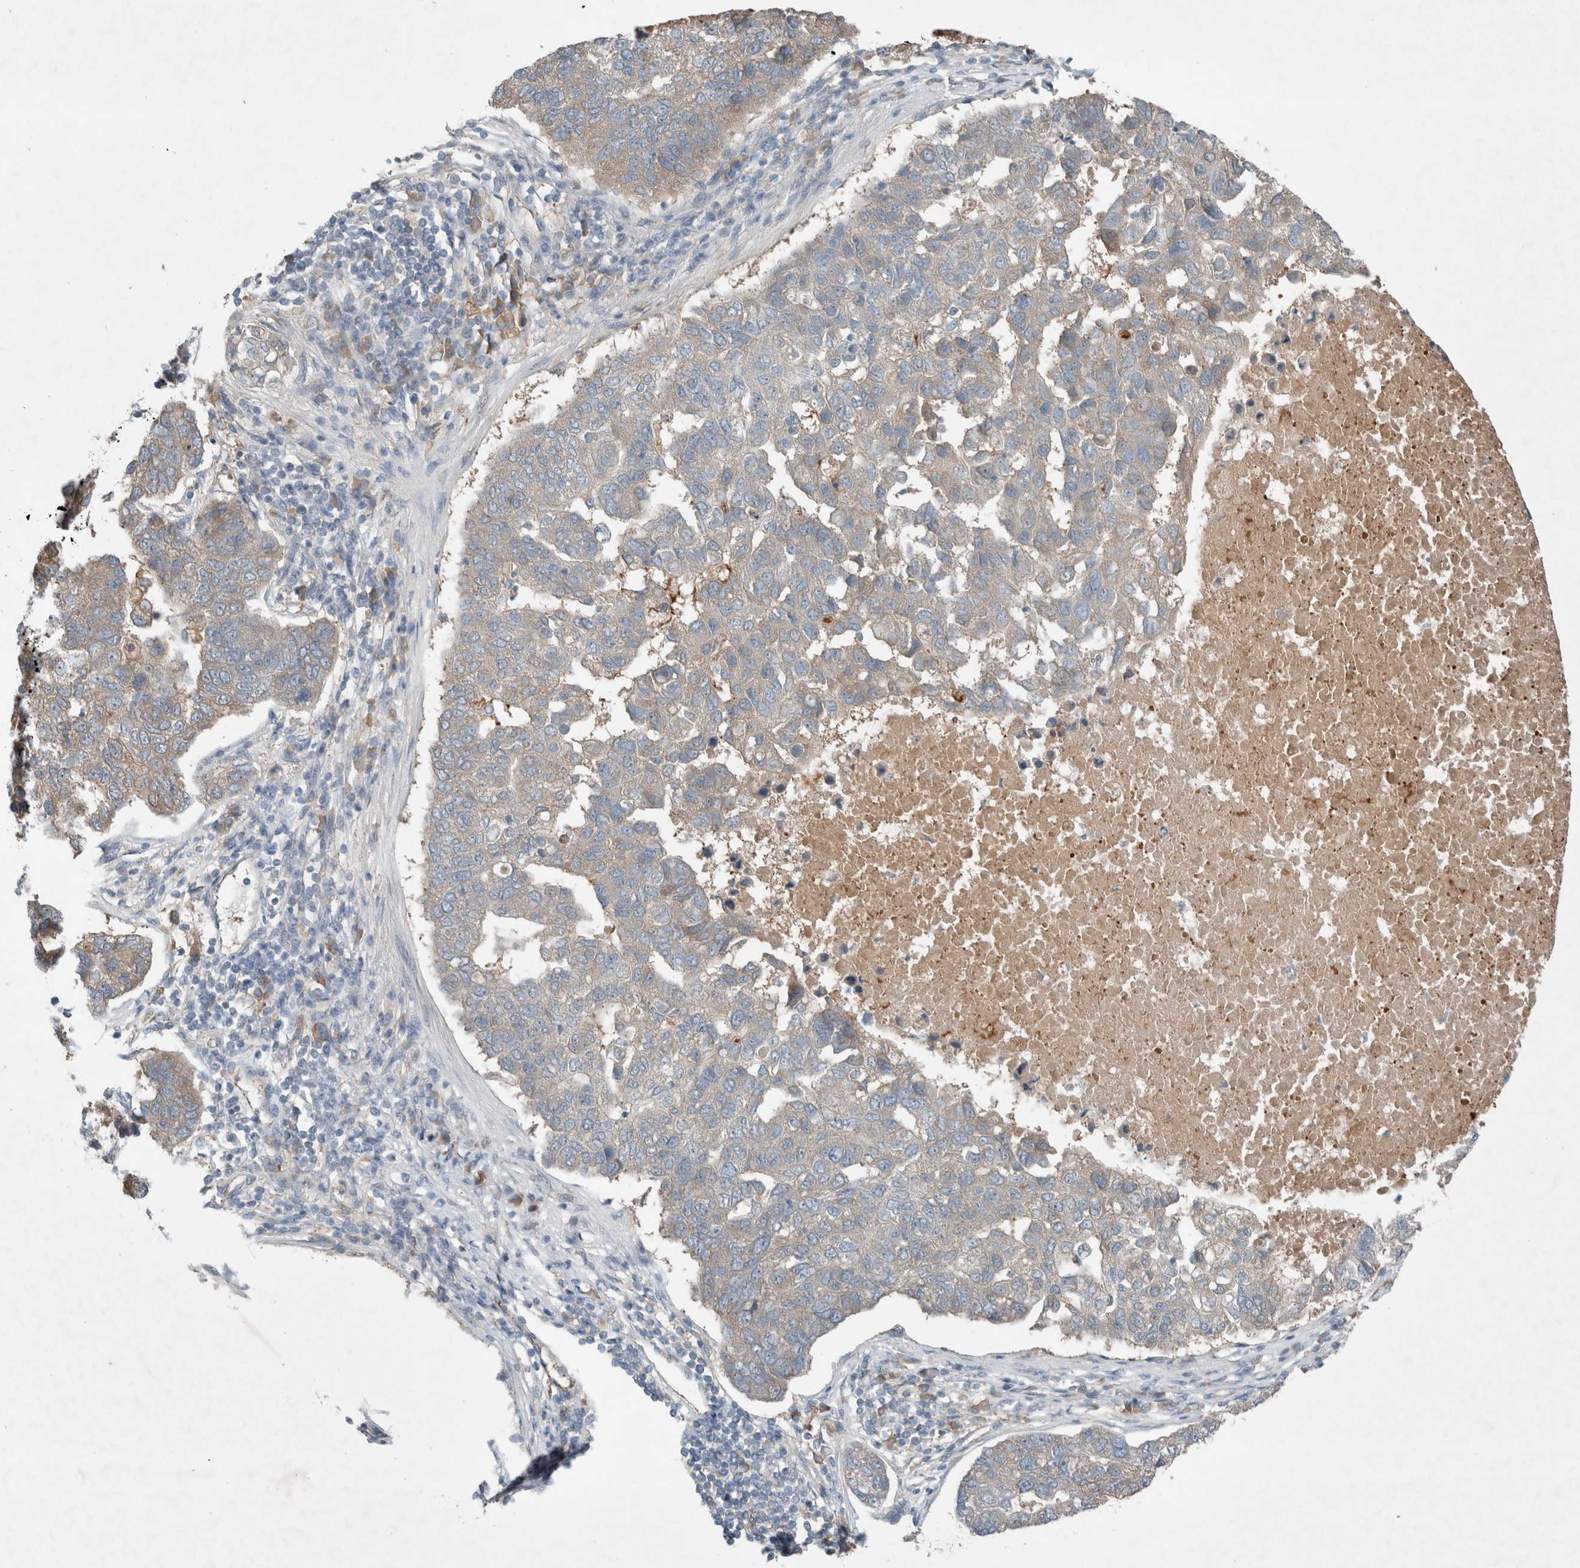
{"staining": {"intensity": "negative", "quantity": "none", "location": "none"}, "tissue": "pancreatic cancer", "cell_type": "Tumor cells", "image_type": "cancer", "snomed": [{"axis": "morphology", "description": "Adenocarcinoma, NOS"}, {"axis": "topography", "description": "Pancreas"}], "caption": "Photomicrograph shows no protein staining in tumor cells of adenocarcinoma (pancreatic) tissue.", "gene": "RALGDS", "patient": {"sex": "female", "age": 61}}